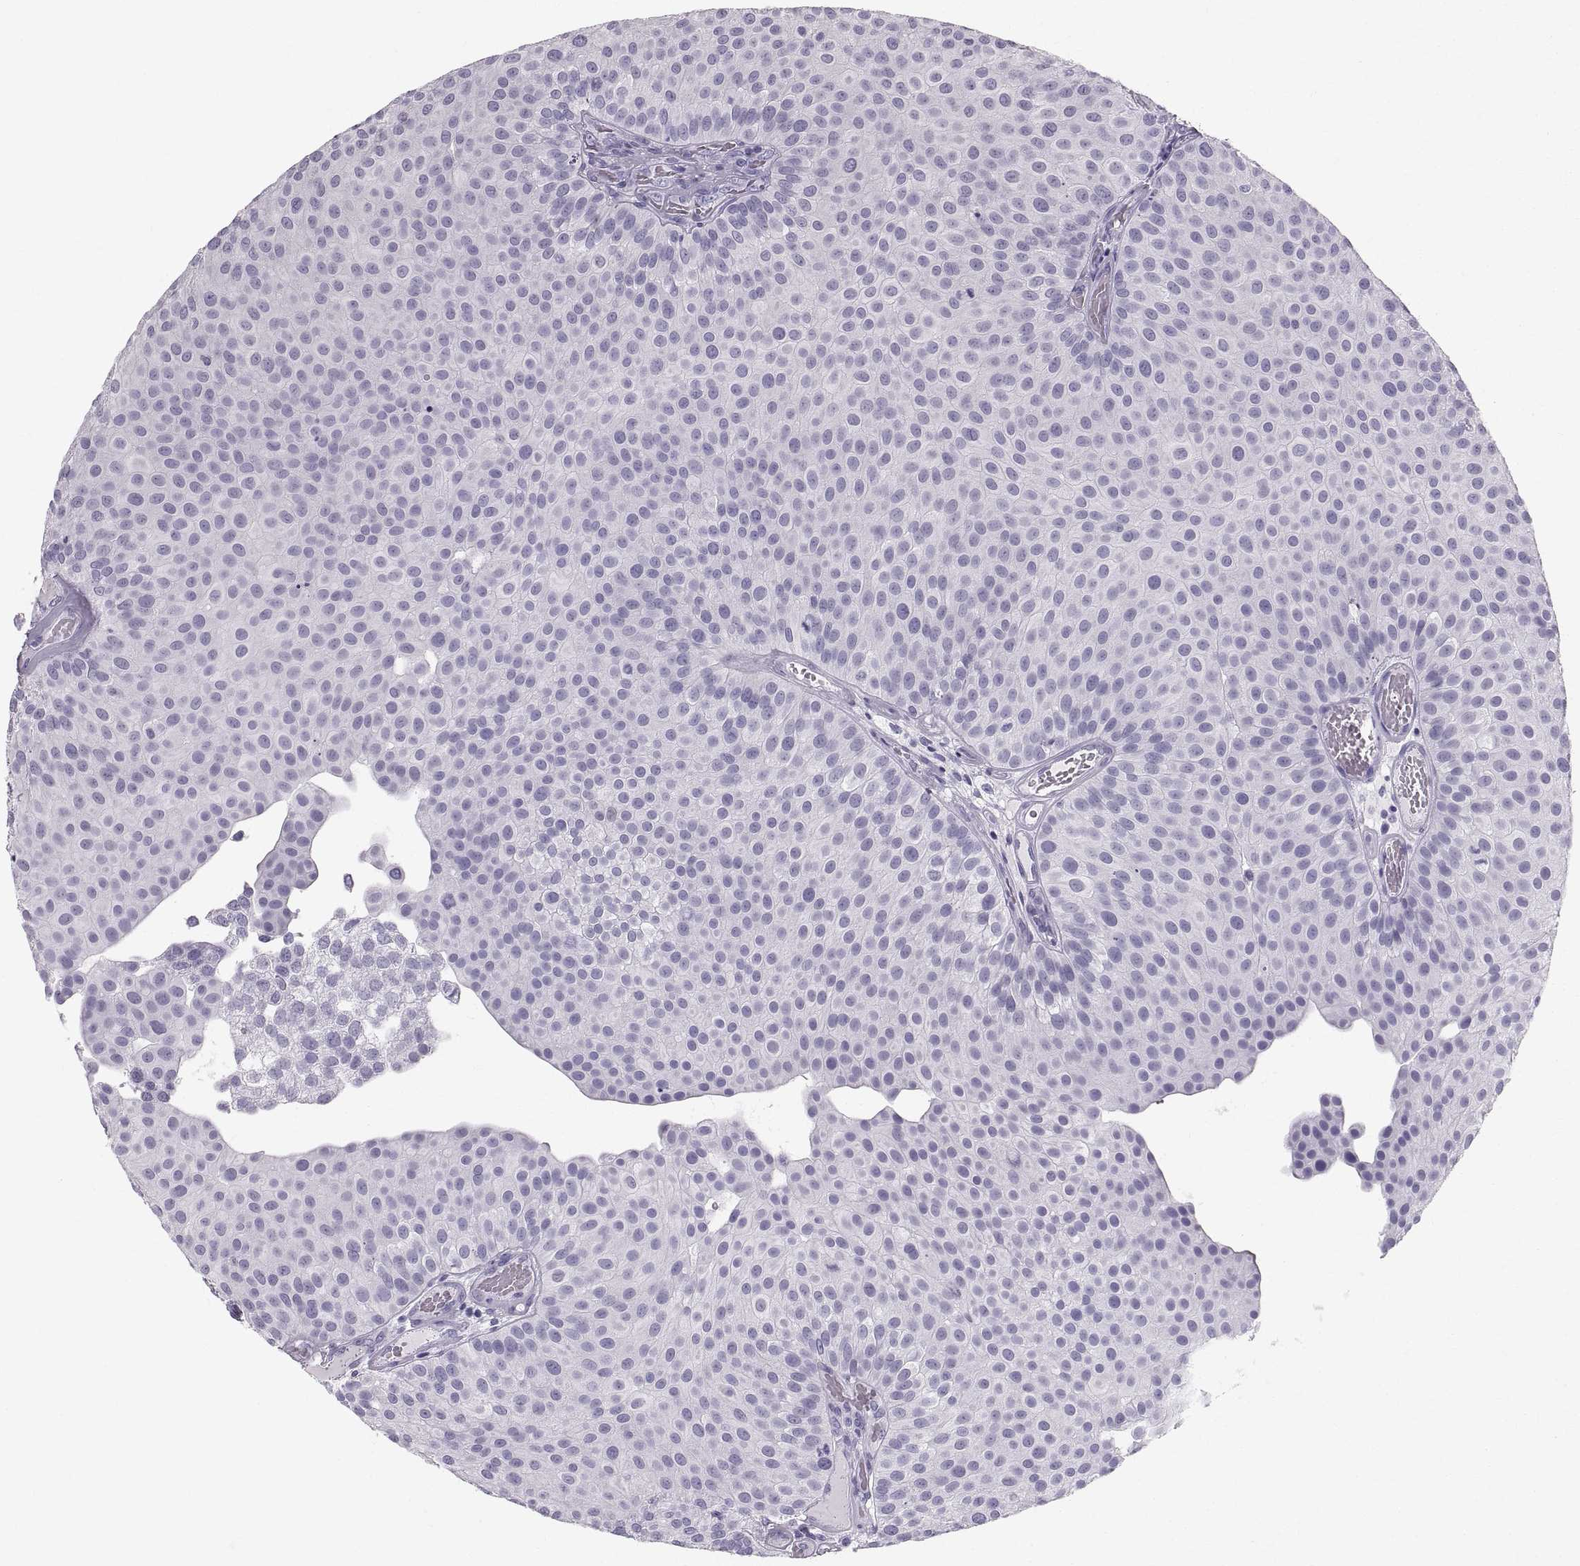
{"staining": {"intensity": "negative", "quantity": "none", "location": "none"}, "tissue": "urothelial cancer", "cell_type": "Tumor cells", "image_type": "cancer", "snomed": [{"axis": "morphology", "description": "Urothelial carcinoma, Low grade"}, {"axis": "topography", "description": "Urinary bladder"}], "caption": "Immunohistochemical staining of human urothelial cancer demonstrates no significant positivity in tumor cells.", "gene": "SLC22A6", "patient": {"sex": "female", "age": 87}}